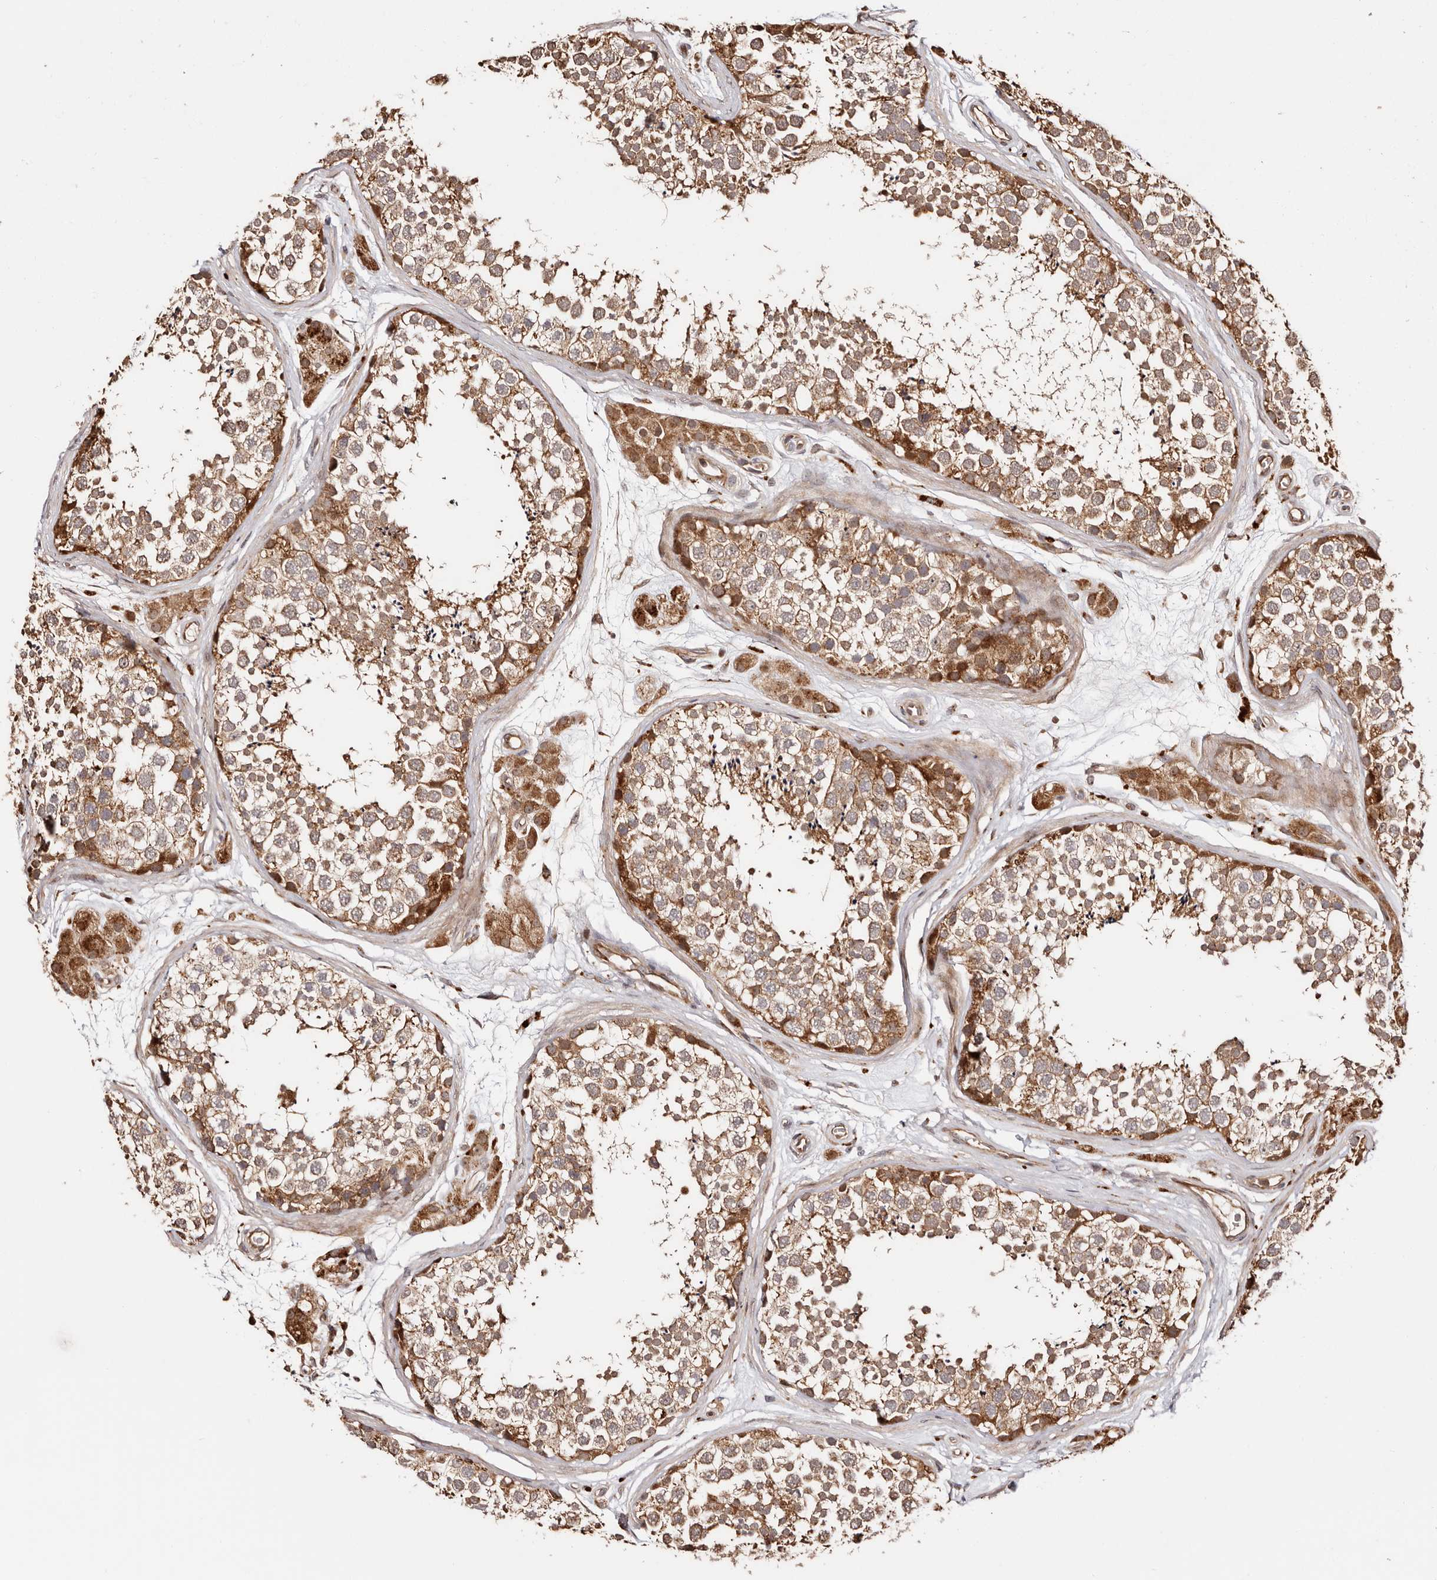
{"staining": {"intensity": "moderate", "quantity": ">75%", "location": "cytoplasmic/membranous"}, "tissue": "testis", "cell_type": "Cells in seminiferous ducts", "image_type": "normal", "snomed": [{"axis": "morphology", "description": "Normal tissue, NOS"}, {"axis": "topography", "description": "Testis"}], "caption": "The histopathology image reveals staining of unremarkable testis, revealing moderate cytoplasmic/membranous protein staining (brown color) within cells in seminiferous ducts. (DAB (3,3'-diaminobenzidine) IHC, brown staining for protein, blue staining for nuclei).", "gene": "PTPN22", "patient": {"sex": "male", "age": 56}}